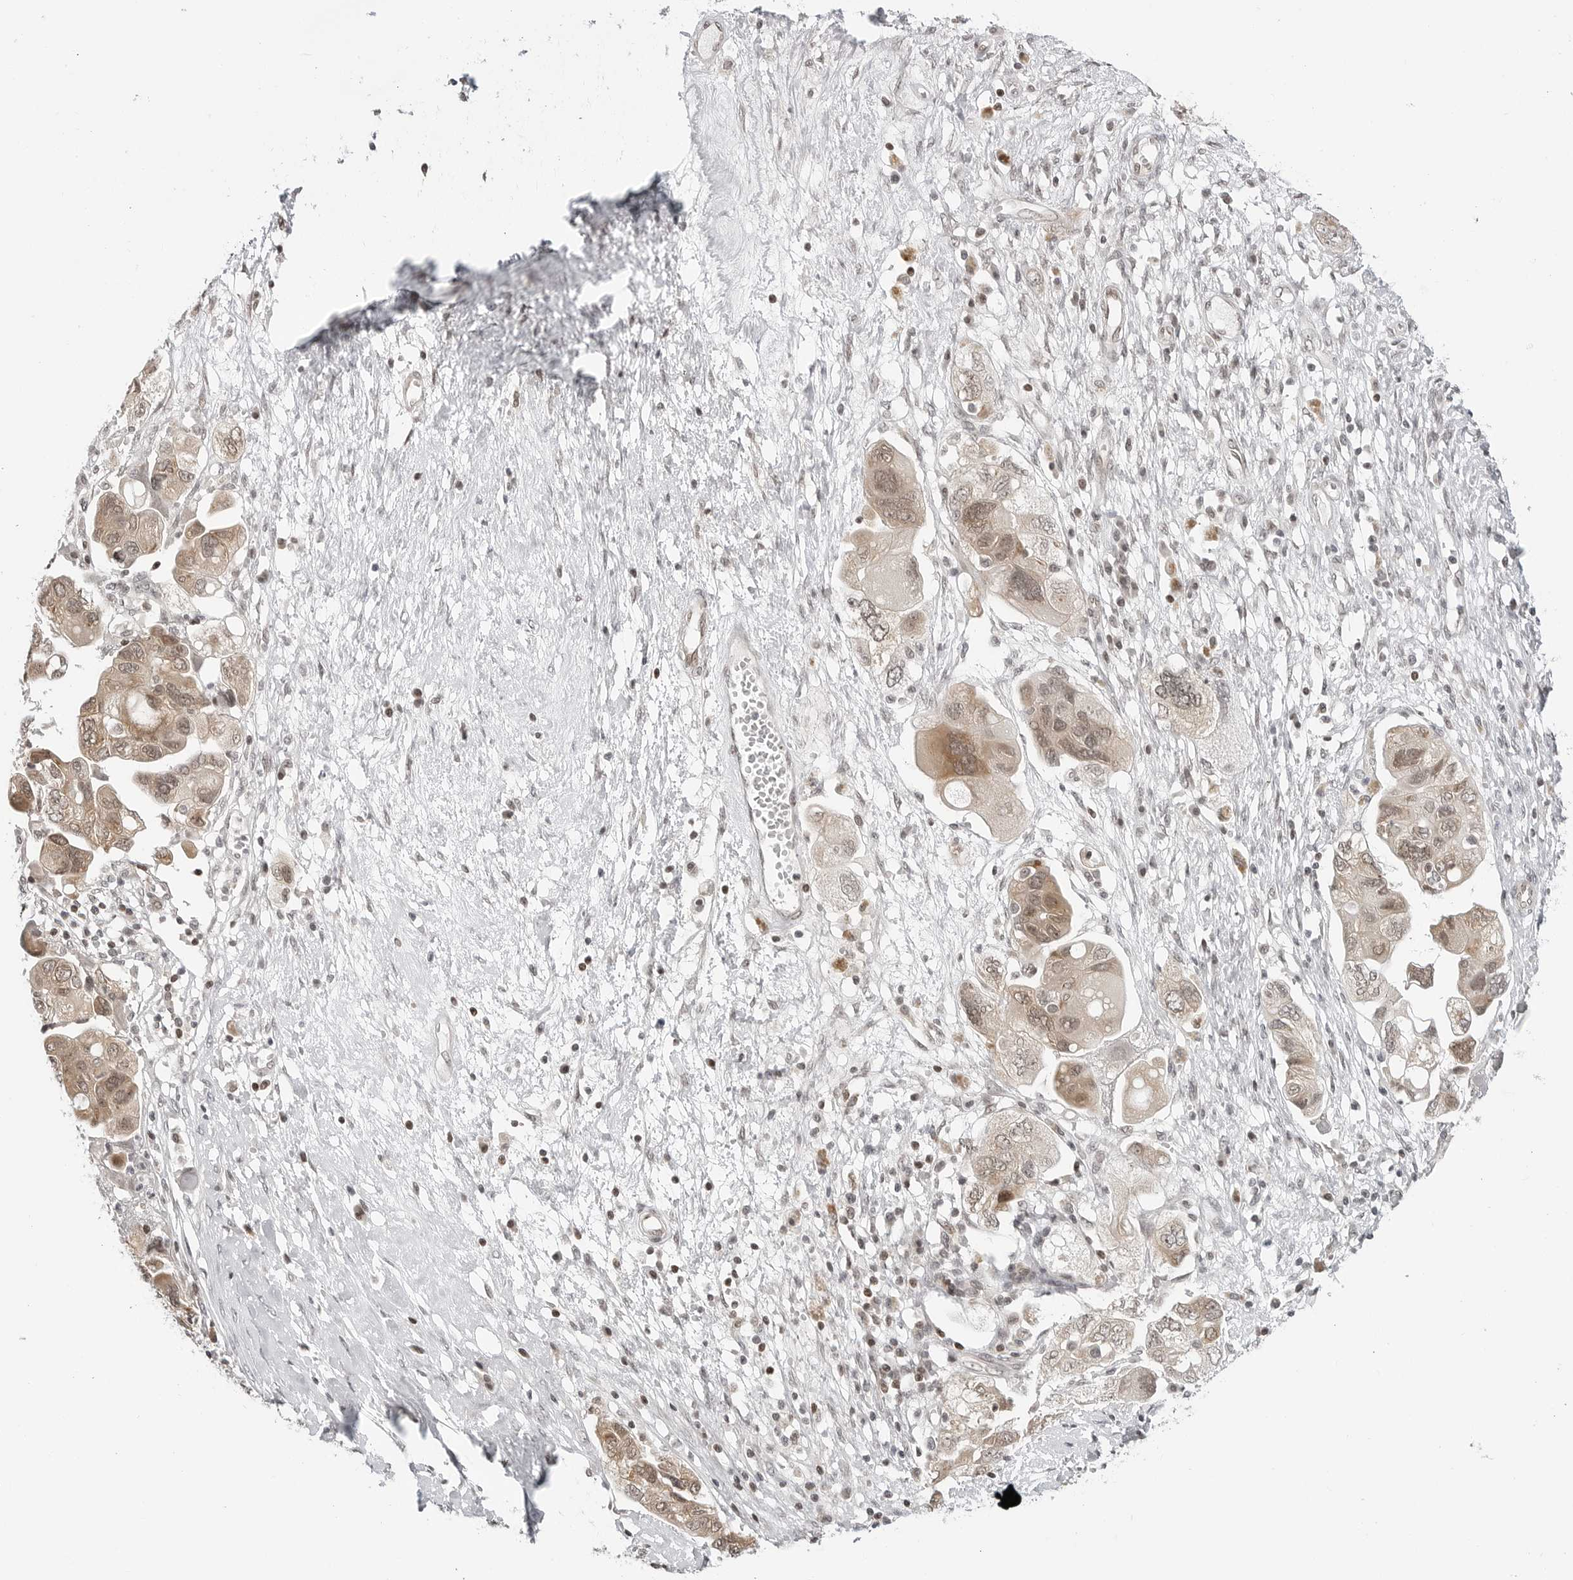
{"staining": {"intensity": "moderate", "quantity": ">75%", "location": "cytoplasmic/membranous,nuclear"}, "tissue": "ovarian cancer", "cell_type": "Tumor cells", "image_type": "cancer", "snomed": [{"axis": "morphology", "description": "Carcinoma, NOS"}, {"axis": "morphology", "description": "Cystadenocarcinoma, serous, NOS"}, {"axis": "topography", "description": "Ovary"}], "caption": "Human ovarian serous cystadenocarcinoma stained for a protein (brown) exhibits moderate cytoplasmic/membranous and nuclear positive expression in about >75% of tumor cells.", "gene": "C8orf33", "patient": {"sex": "female", "age": 69}}